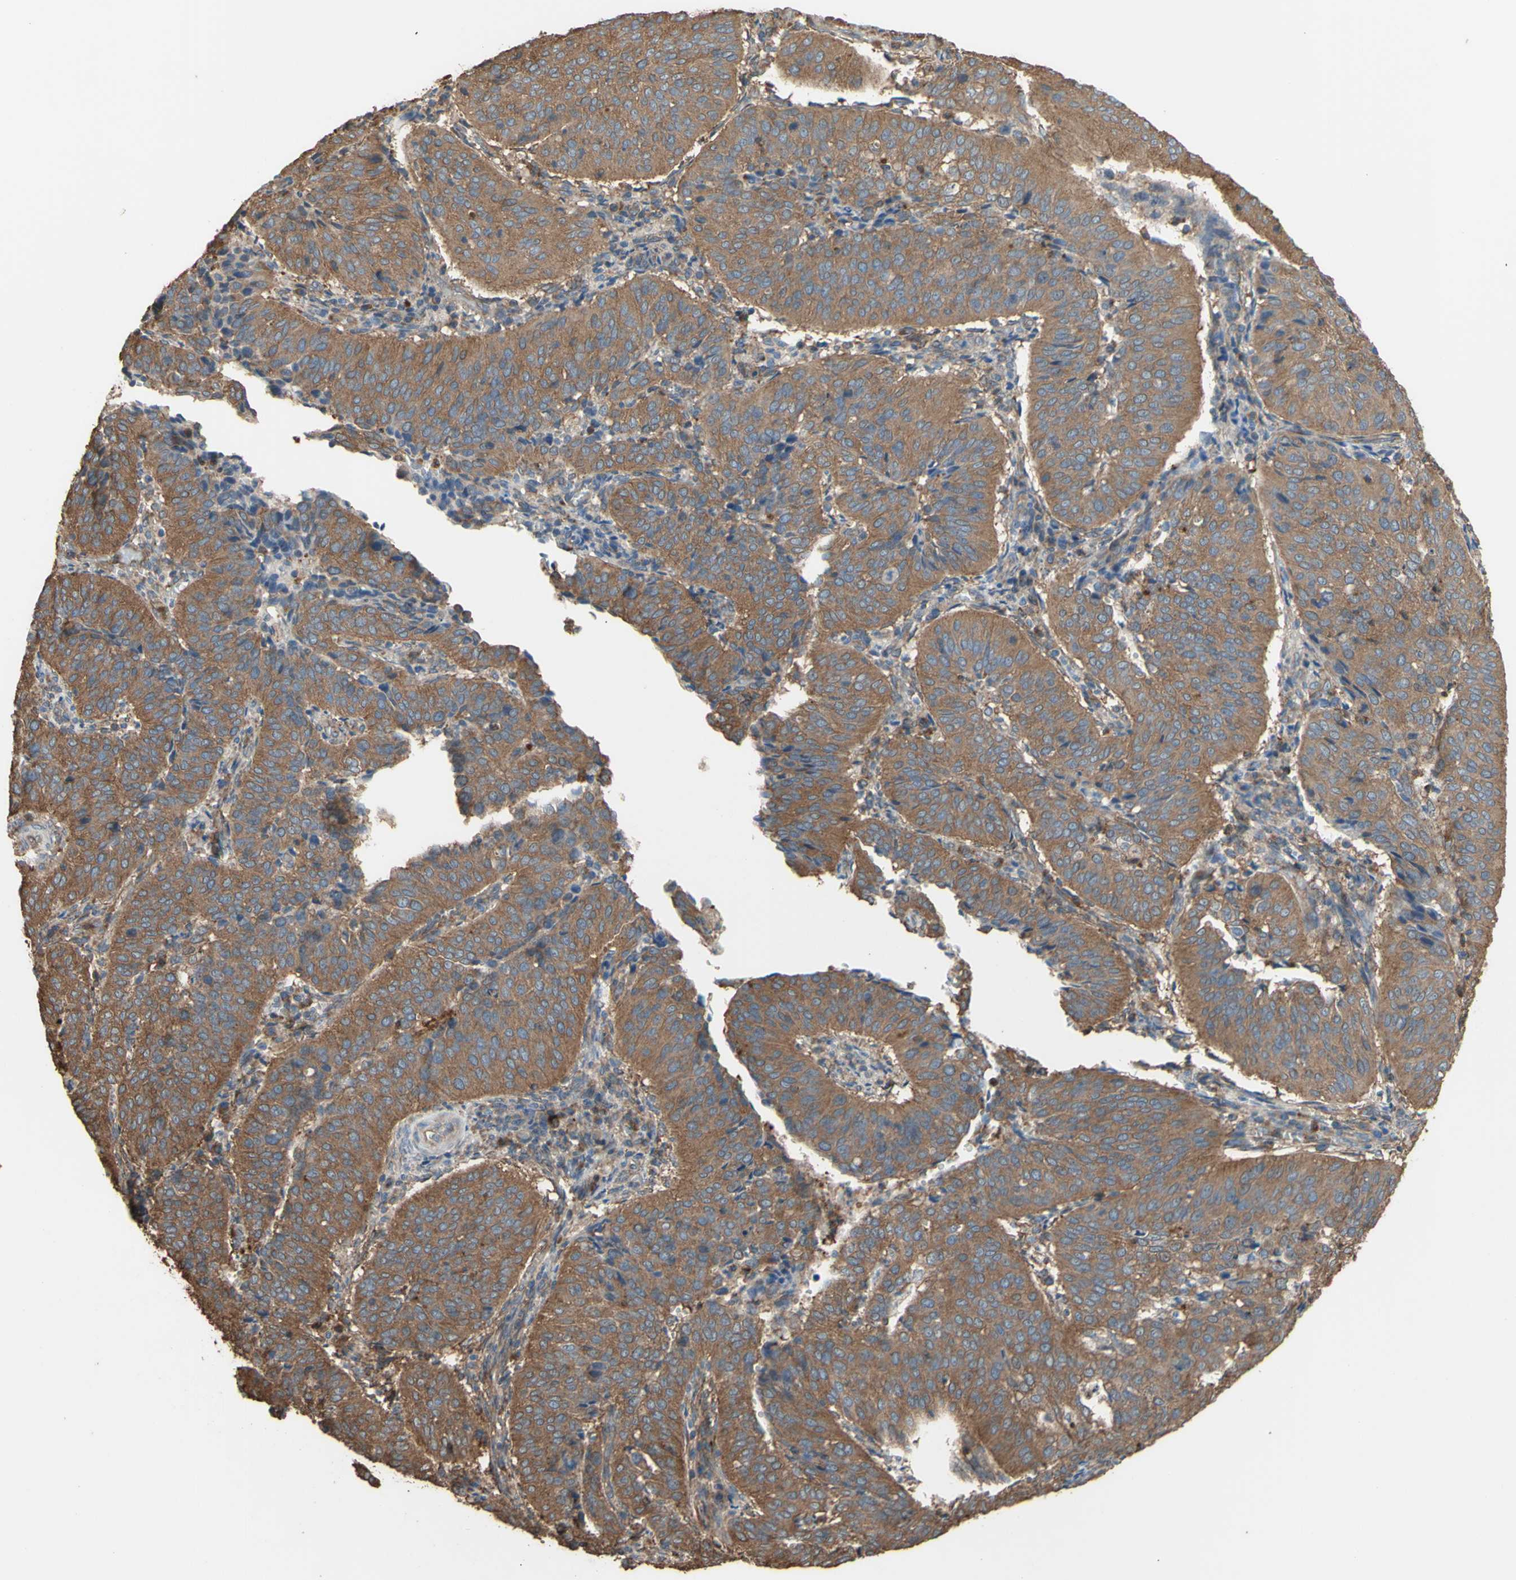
{"staining": {"intensity": "moderate", "quantity": ">75%", "location": "cytoplasmic/membranous"}, "tissue": "cervical cancer", "cell_type": "Tumor cells", "image_type": "cancer", "snomed": [{"axis": "morphology", "description": "Normal tissue, NOS"}, {"axis": "morphology", "description": "Squamous cell carcinoma, NOS"}, {"axis": "topography", "description": "Cervix"}], "caption": "DAB immunohistochemical staining of human squamous cell carcinoma (cervical) demonstrates moderate cytoplasmic/membranous protein positivity in about >75% of tumor cells.", "gene": "CTTN", "patient": {"sex": "female", "age": 39}}